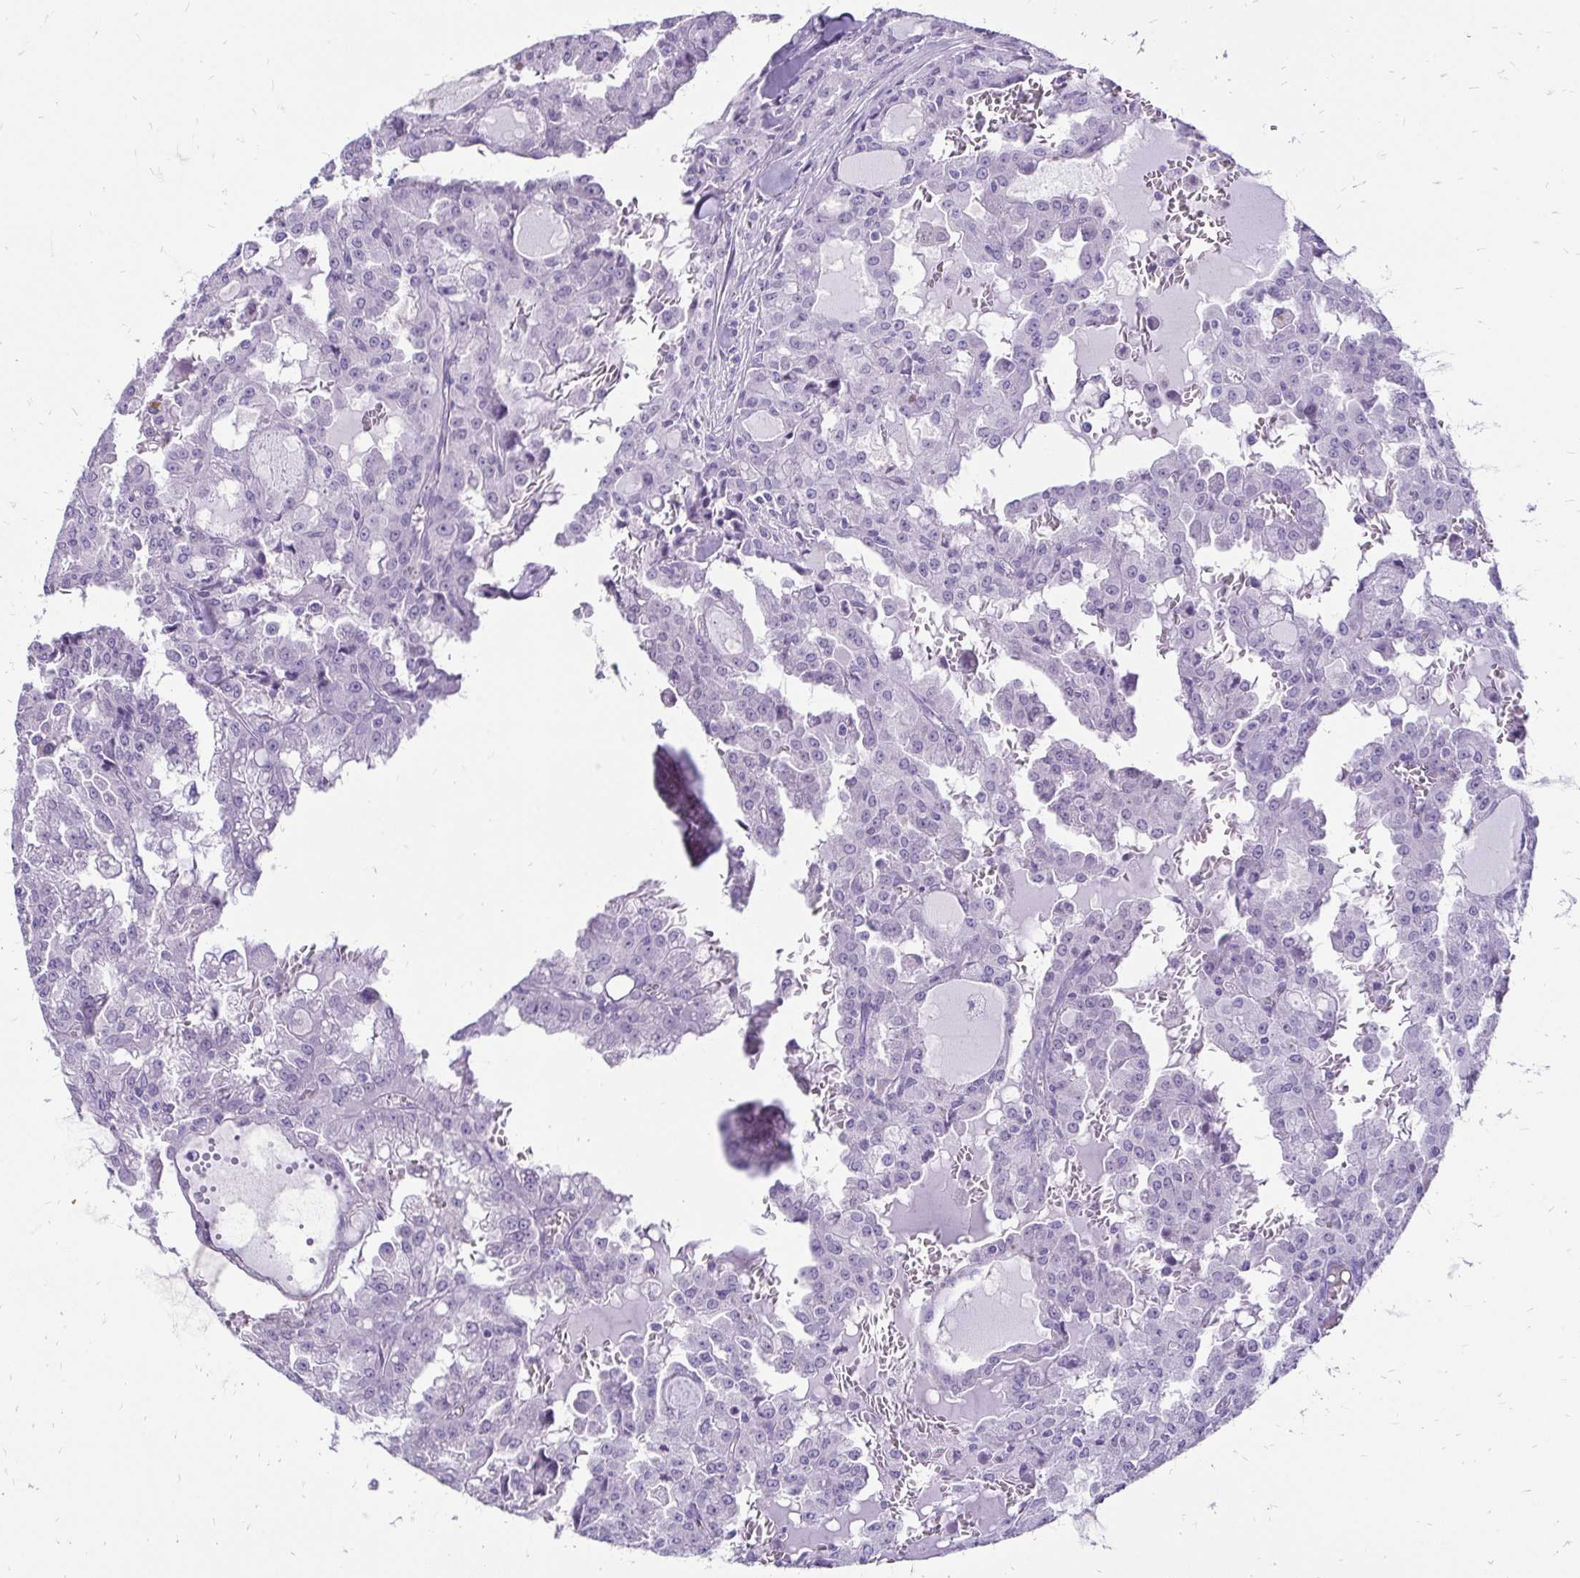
{"staining": {"intensity": "negative", "quantity": "none", "location": "none"}, "tissue": "head and neck cancer", "cell_type": "Tumor cells", "image_type": "cancer", "snomed": [{"axis": "morphology", "description": "Adenocarcinoma, NOS"}, {"axis": "topography", "description": "Head-Neck"}], "caption": "This is an immunohistochemistry (IHC) photomicrograph of human head and neck cancer. There is no staining in tumor cells.", "gene": "SLC32A1", "patient": {"sex": "male", "age": 64}}